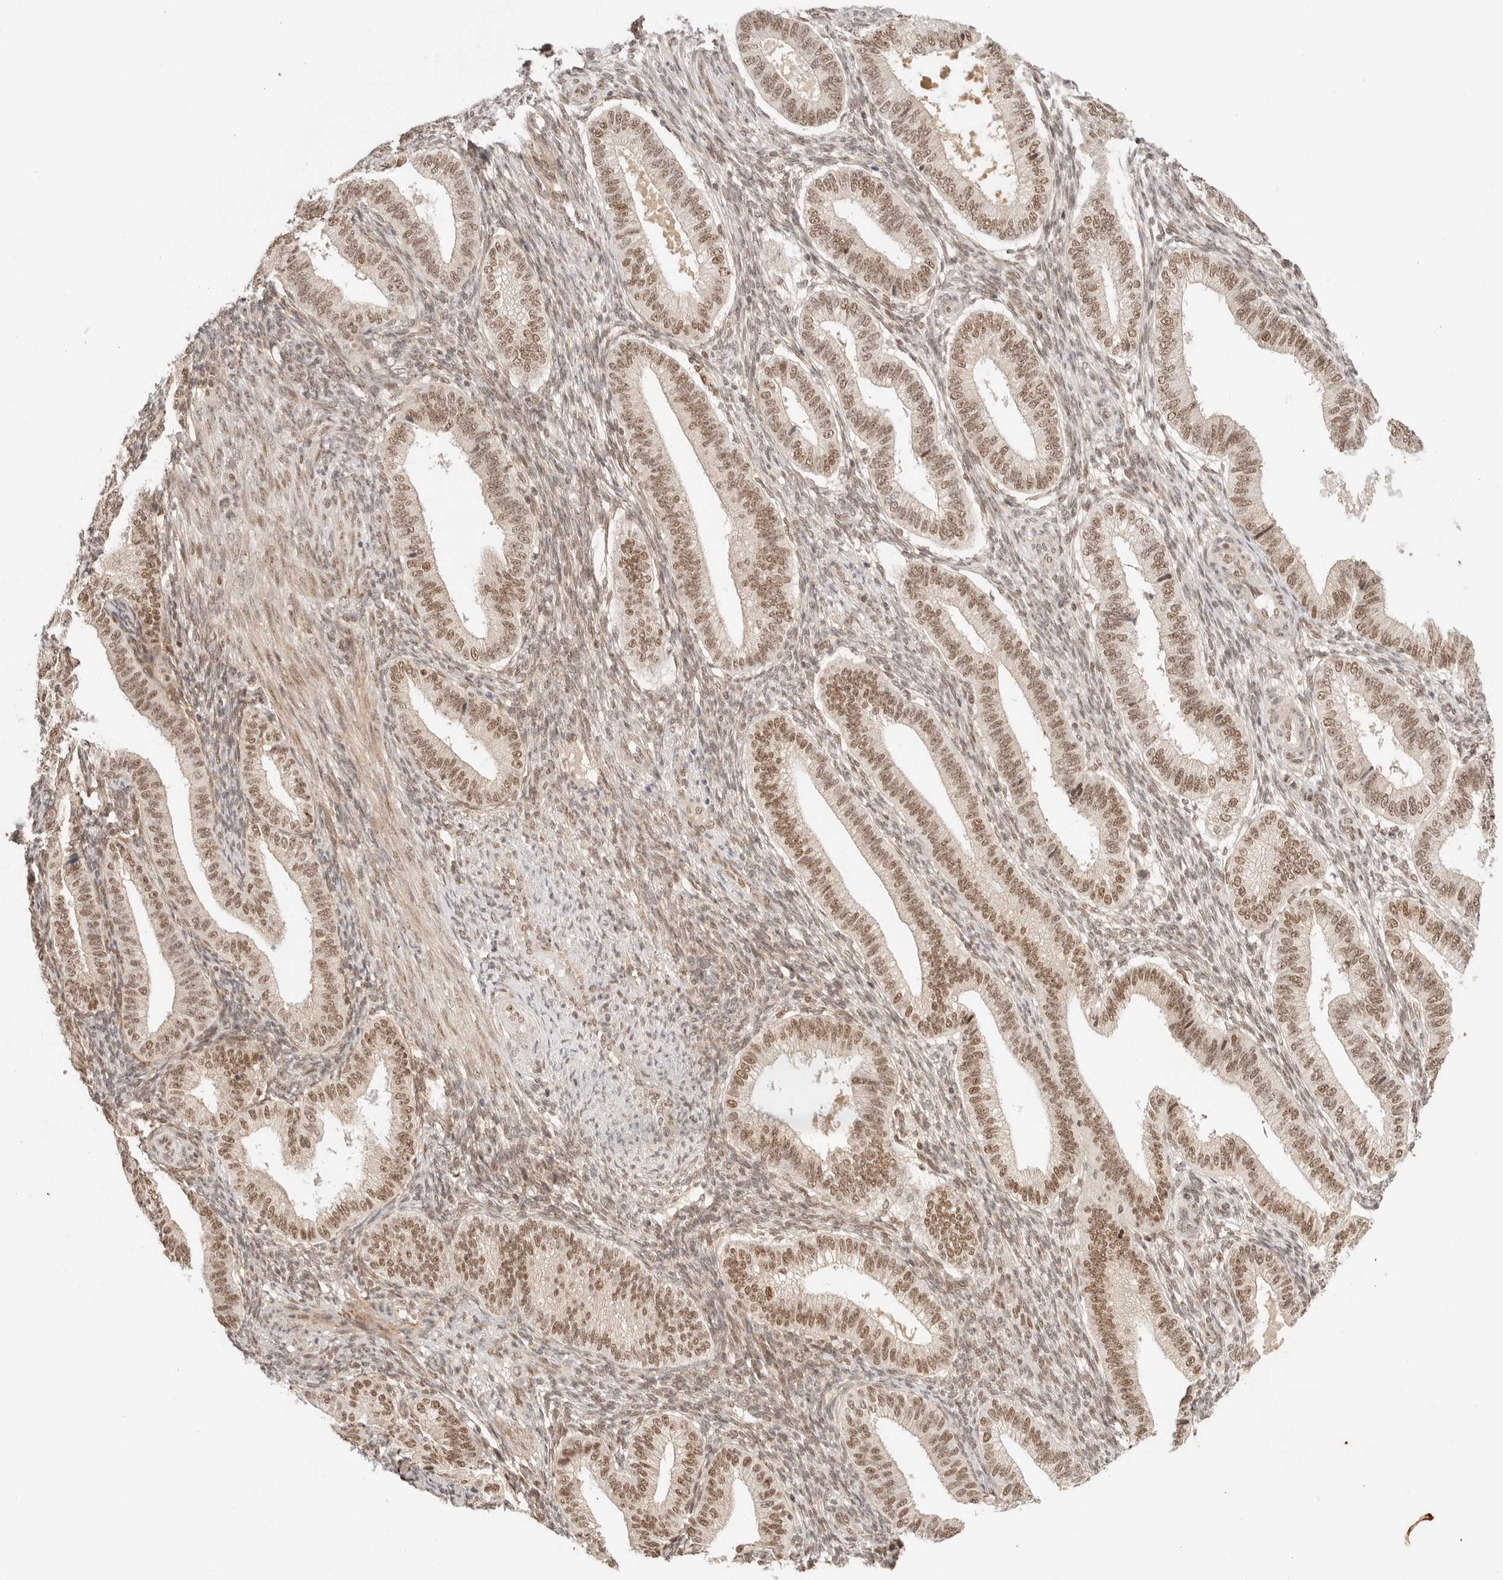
{"staining": {"intensity": "moderate", "quantity": "25%-75%", "location": "nuclear"}, "tissue": "endometrium", "cell_type": "Cells in endometrial stroma", "image_type": "normal", "snomed": [{"axis": "morphology", "description": "Normal tissue, NOS"}, {"axis": "topography", "description": "Endometrium"}], "caption": "Immunohistochemistry staining of benign endometrium, which exhibits medium levels of moderate nuclear expression in approximately 25%-75% of cells in endometrial stroma indicating moderate nuclear protein staining. The staining was performed using DAB (brown) for protein detection and nuclei were counterstained in hematoxylin (blue).", "gene": "GTF2E2", "patient": {"sex": "female", "age": 39}}